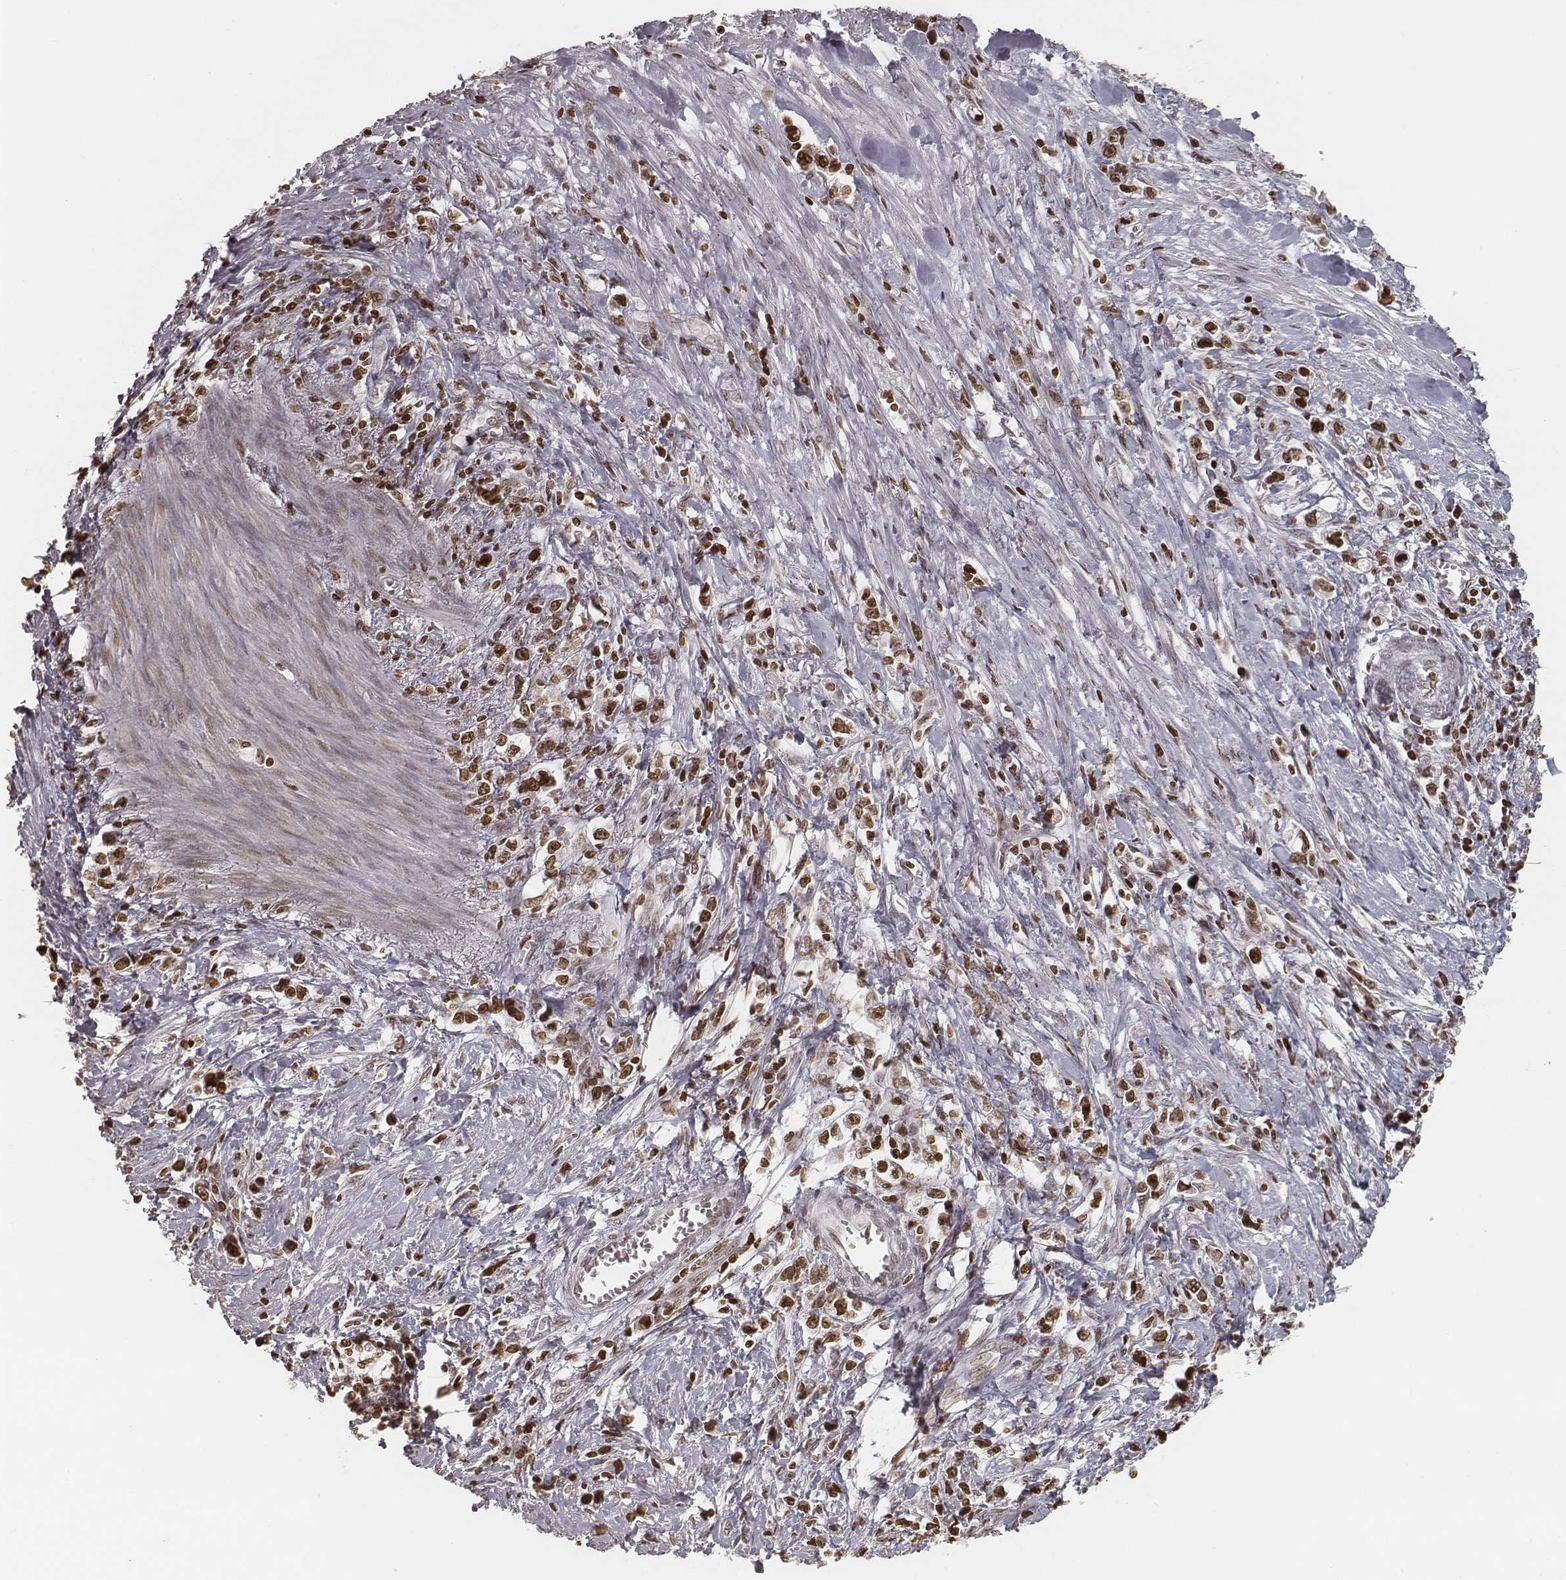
{"staining": {"intensity": "strong", "quantity": ">75%", "location": "nuclear"}, "tissue": "stomach cancer", "cell_type": "Tumor cells", "image_type": "cancer", "snomed": [{"axis": "morphology", "description": "Adenocarcinoma, NOS"}, {"axis": "topography", "description": "Stomach"}], "caption": "Human stomach adenocarcinoma stained for a protein (brown) exhibits strong nuclear positive positivity in approximately >75% of tumor cells.", "gene": "HMGA2", "patient": {"sex": "male", "age": 63}}